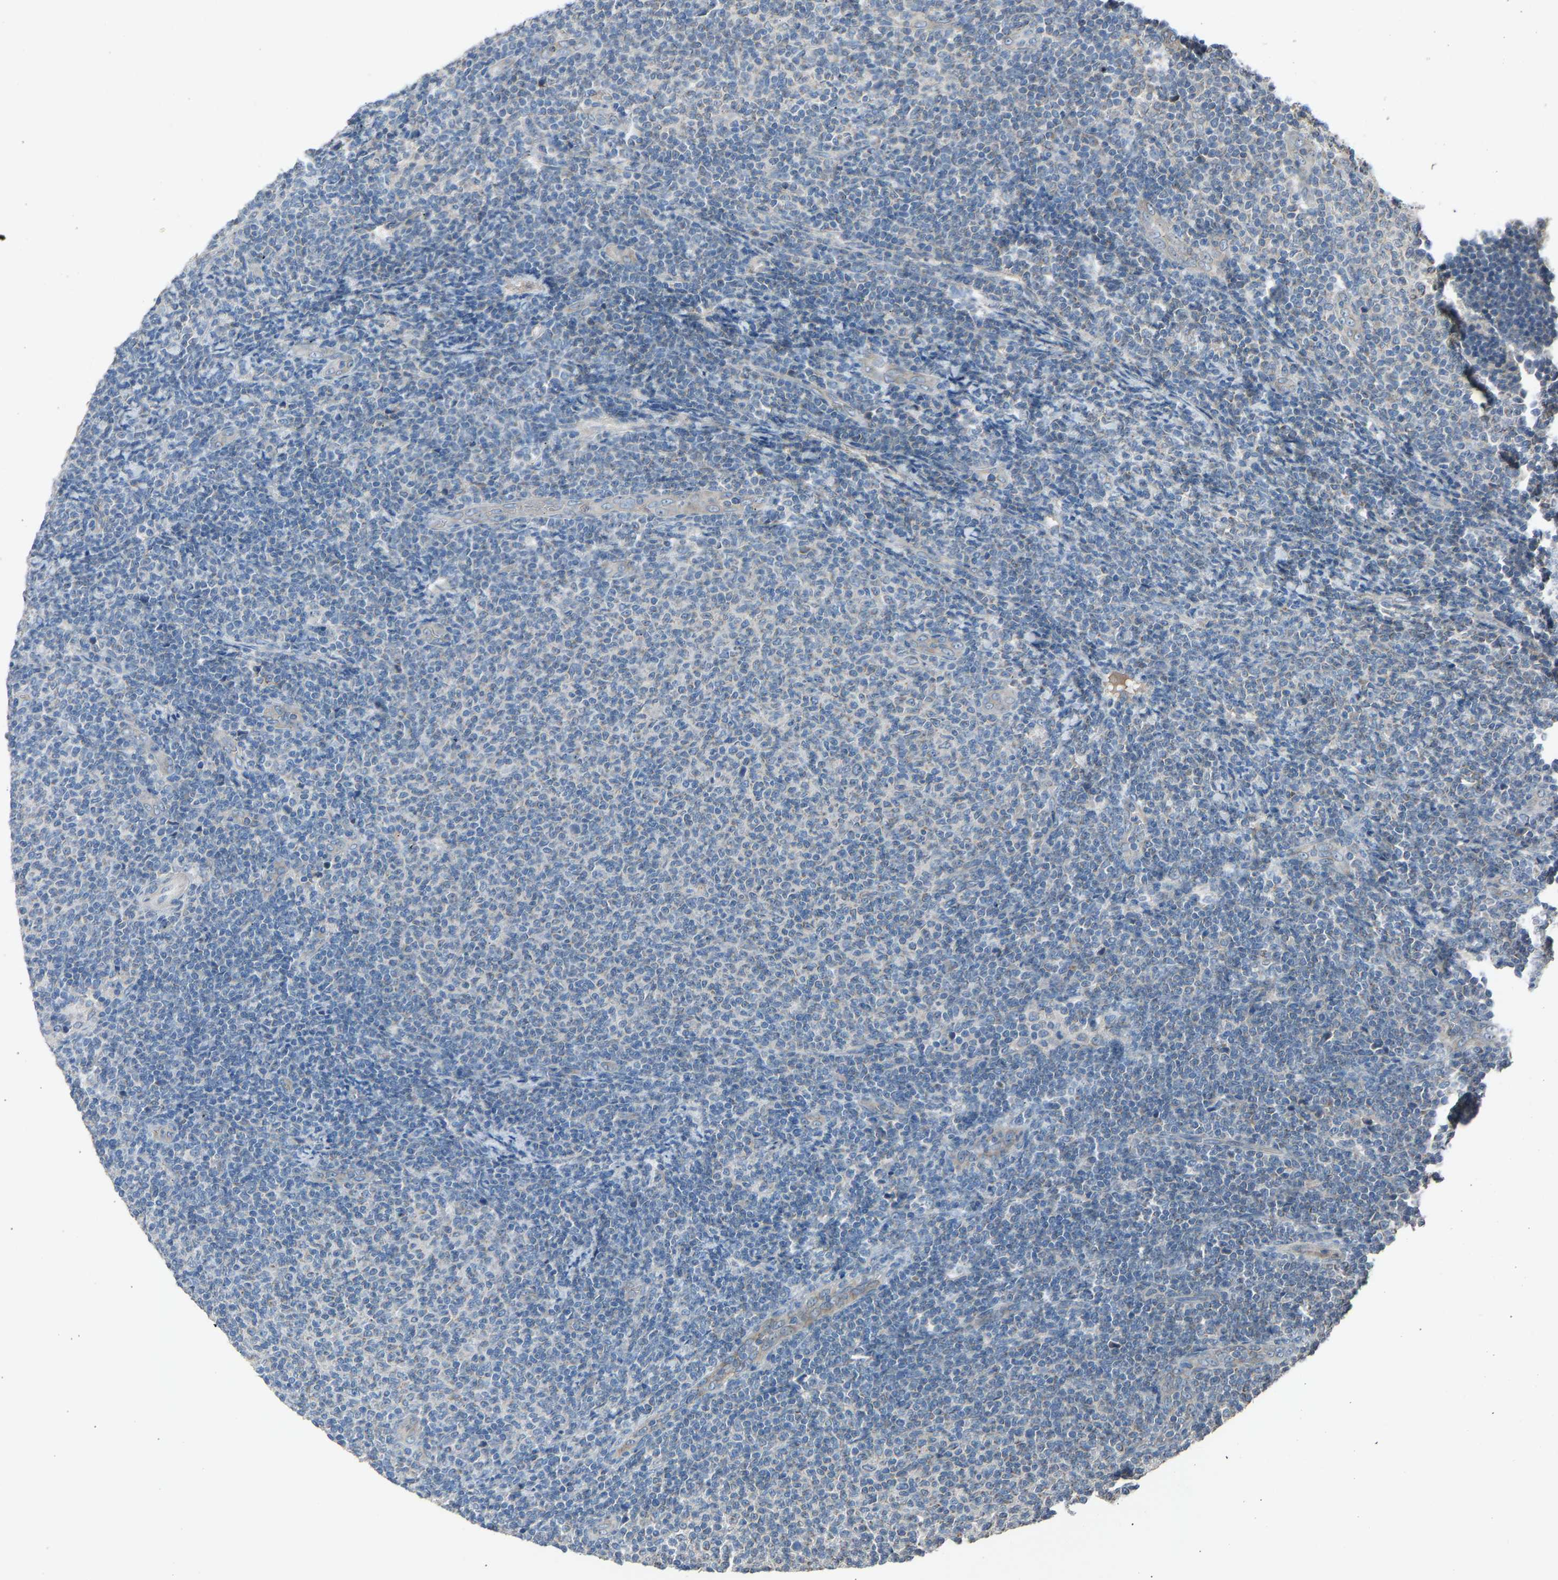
{"staining": {"intensity": "negative", "quantity": "none", "location": "none"}, "tissue": "lymphoma", "cell_type": "Tumor cells", "image_type": "cancer", "snomed": [{"axis": "morphology", "description": "Malignant lymphoma, non-Hodgkin's type, Low grade"}, {"axis": "topography", "description": "Lymph node"}], "caption": "Human lymphoma stained for a protein using IHC displays no expression in tumor cells.", "gene": "TGFBR3", "patient": {"sex": "male", "age": 66}}